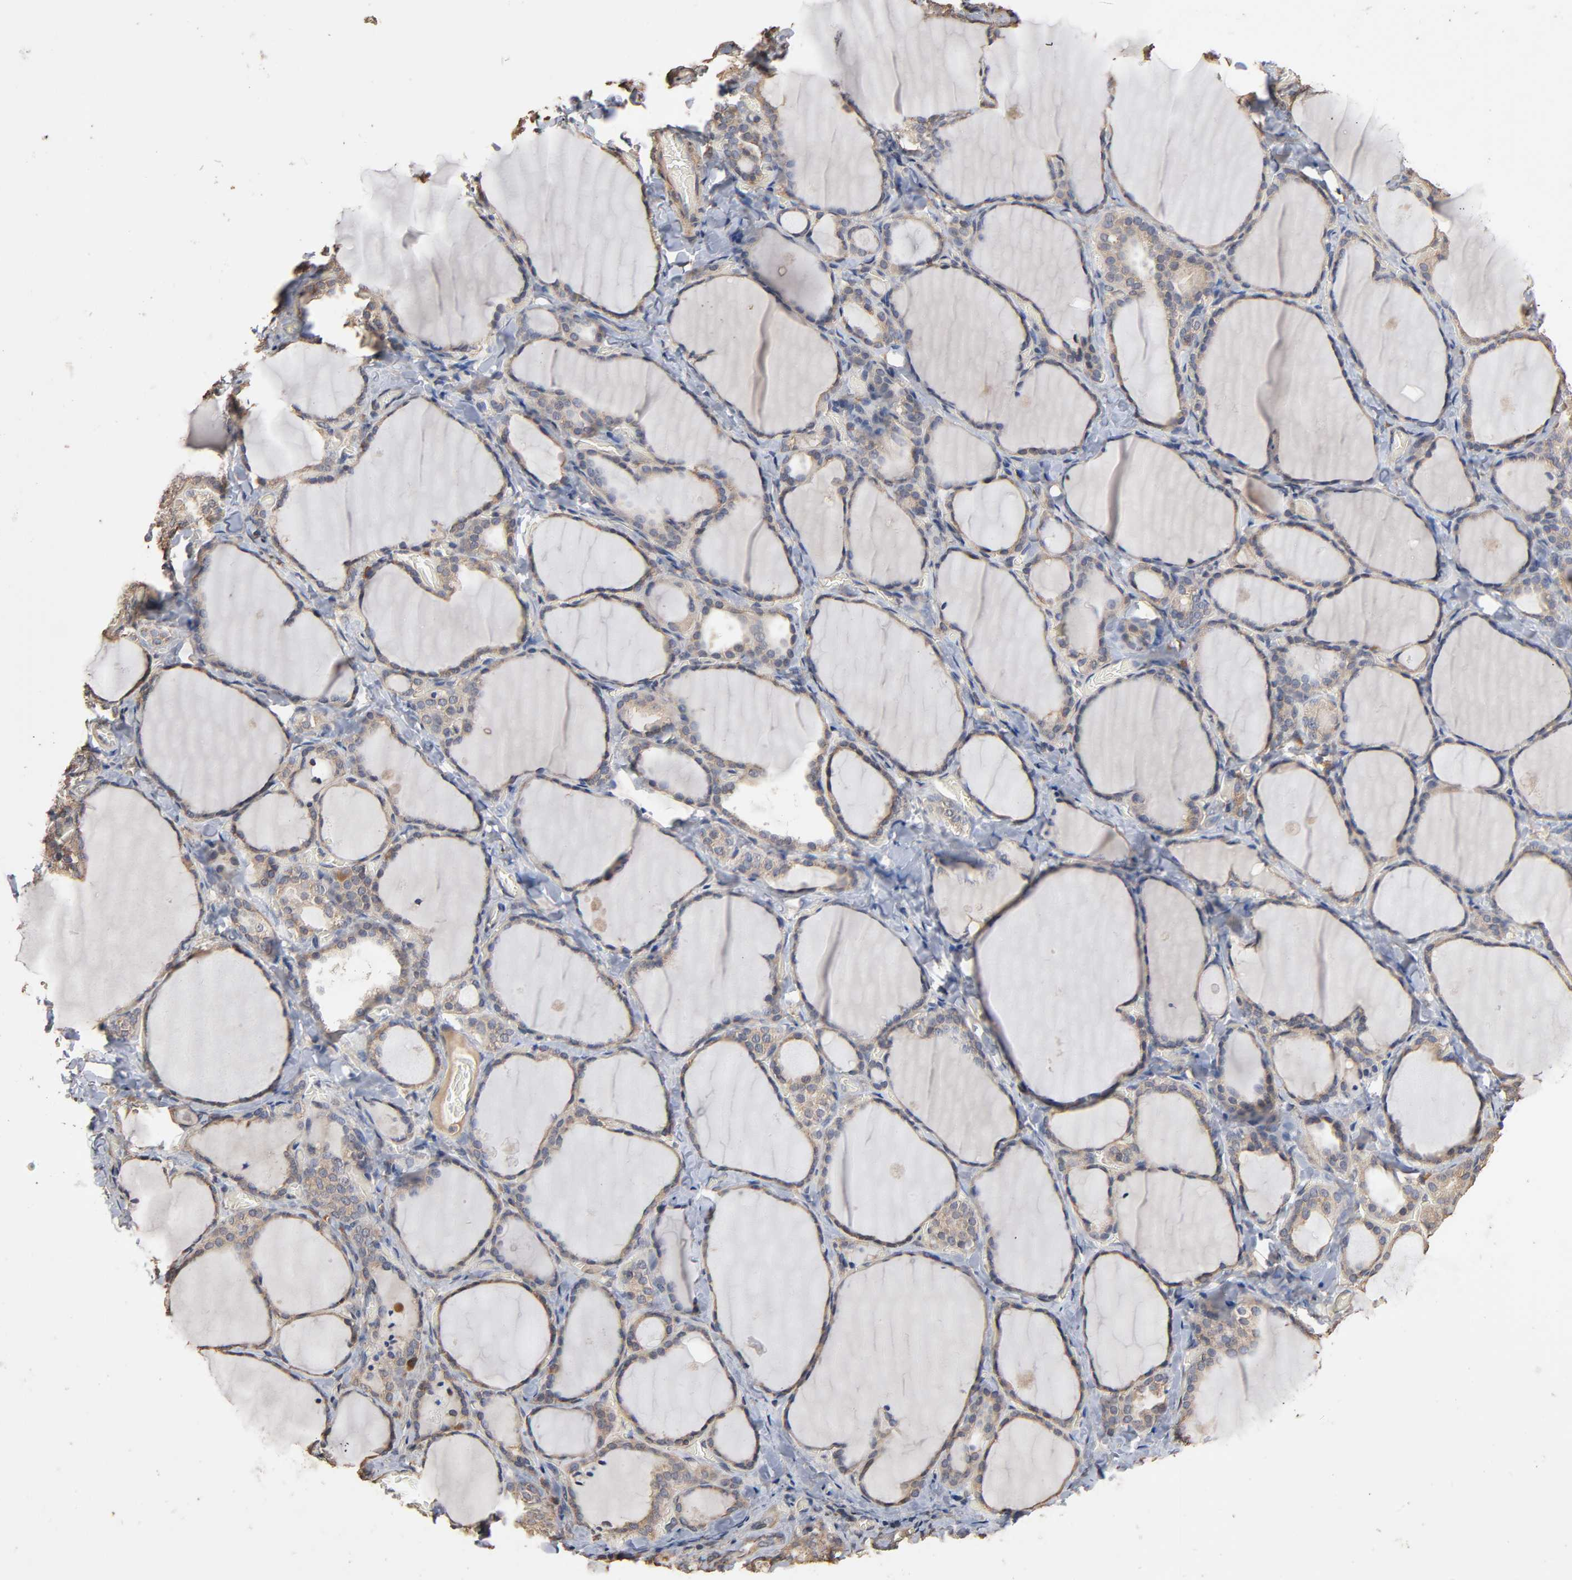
{"staining": {"intensity": "weak", "quantity": ">75%", "location": "cytoplasmic/membranous"}, "tissue": "thyroid gland", "cell_type": "Glandular cells", "image_type": "normal", "snomed": [{"axis": "morphology", "description": "Normal tissue, NOS"}, {"axis": "morphology", "description": "Papillary adenocarcinoma, NOS"}, {"axis": "topography", "description": "Thyroid gland"}], "caption": "This is an image of IHC staining of normal thyroid gland, which shows weak expression in the cytoplasmic/membranous of glandular cells.", "gene": "ARHGEF7", "patient": {"sex": "female", "age": 30}}